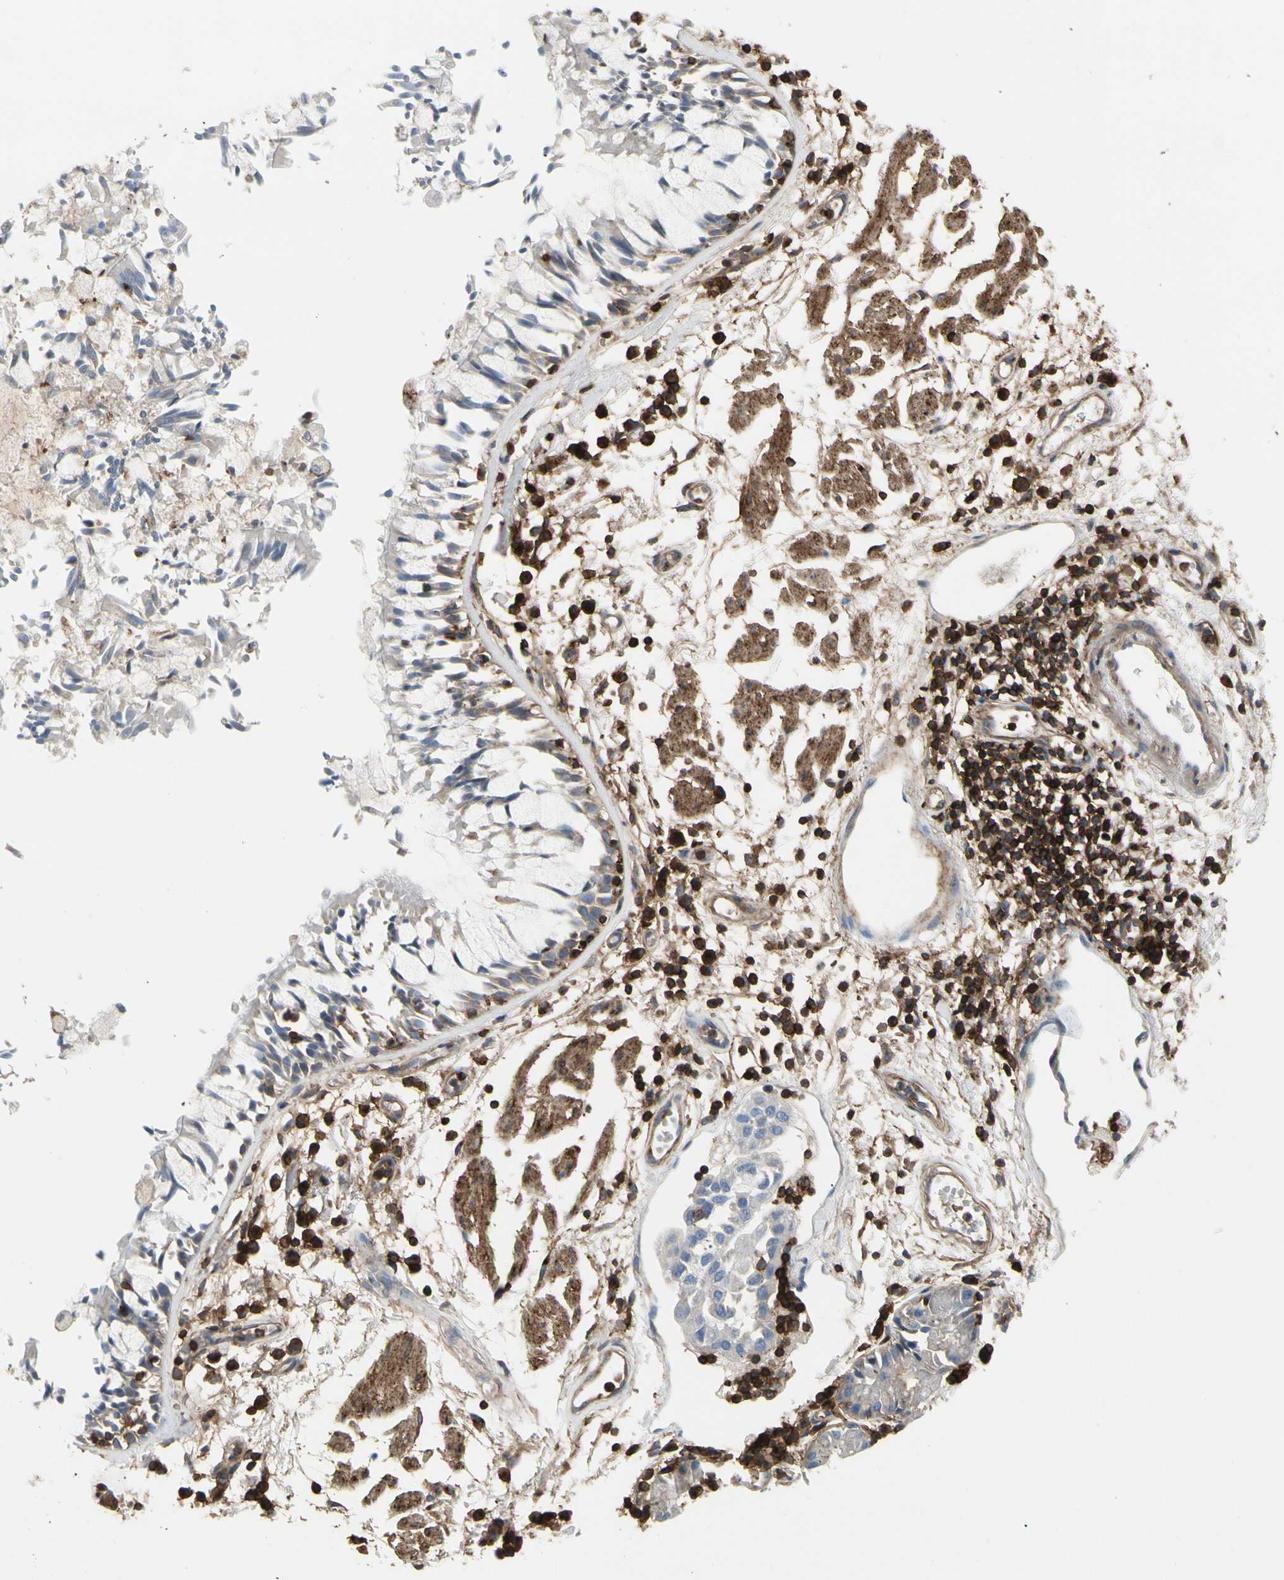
{"staining": {"intensity": "weak", "quantity": ">75%", "location": "cytoplasmic/membranous"}, "tissue": "adipose tissue", "cell_type": "Adipocytes", "image_type": "normal", "snomed": [{"axis": "morphology", "description": "Normal tissue, NOS"}, {"axis": "morphology", "description": "Adenocarcinoma, NOS"}, {"axis": "topography", "description": "Cartilage tissue"}, {"axis": "topography", "description": "Bronchus"}, {"axis": "topography", "description": "Lung"}], "caption": "Immunohistochemistry (IHC) image of unremarkable adipose tissue stained for a protein (brown), which demonstrates low levels of weak cytoplasmic/membranous expression in approximately >75% of adipocytes.", "gene": "CLEC2B", "patient": {"sex": "female", "age": 67}}